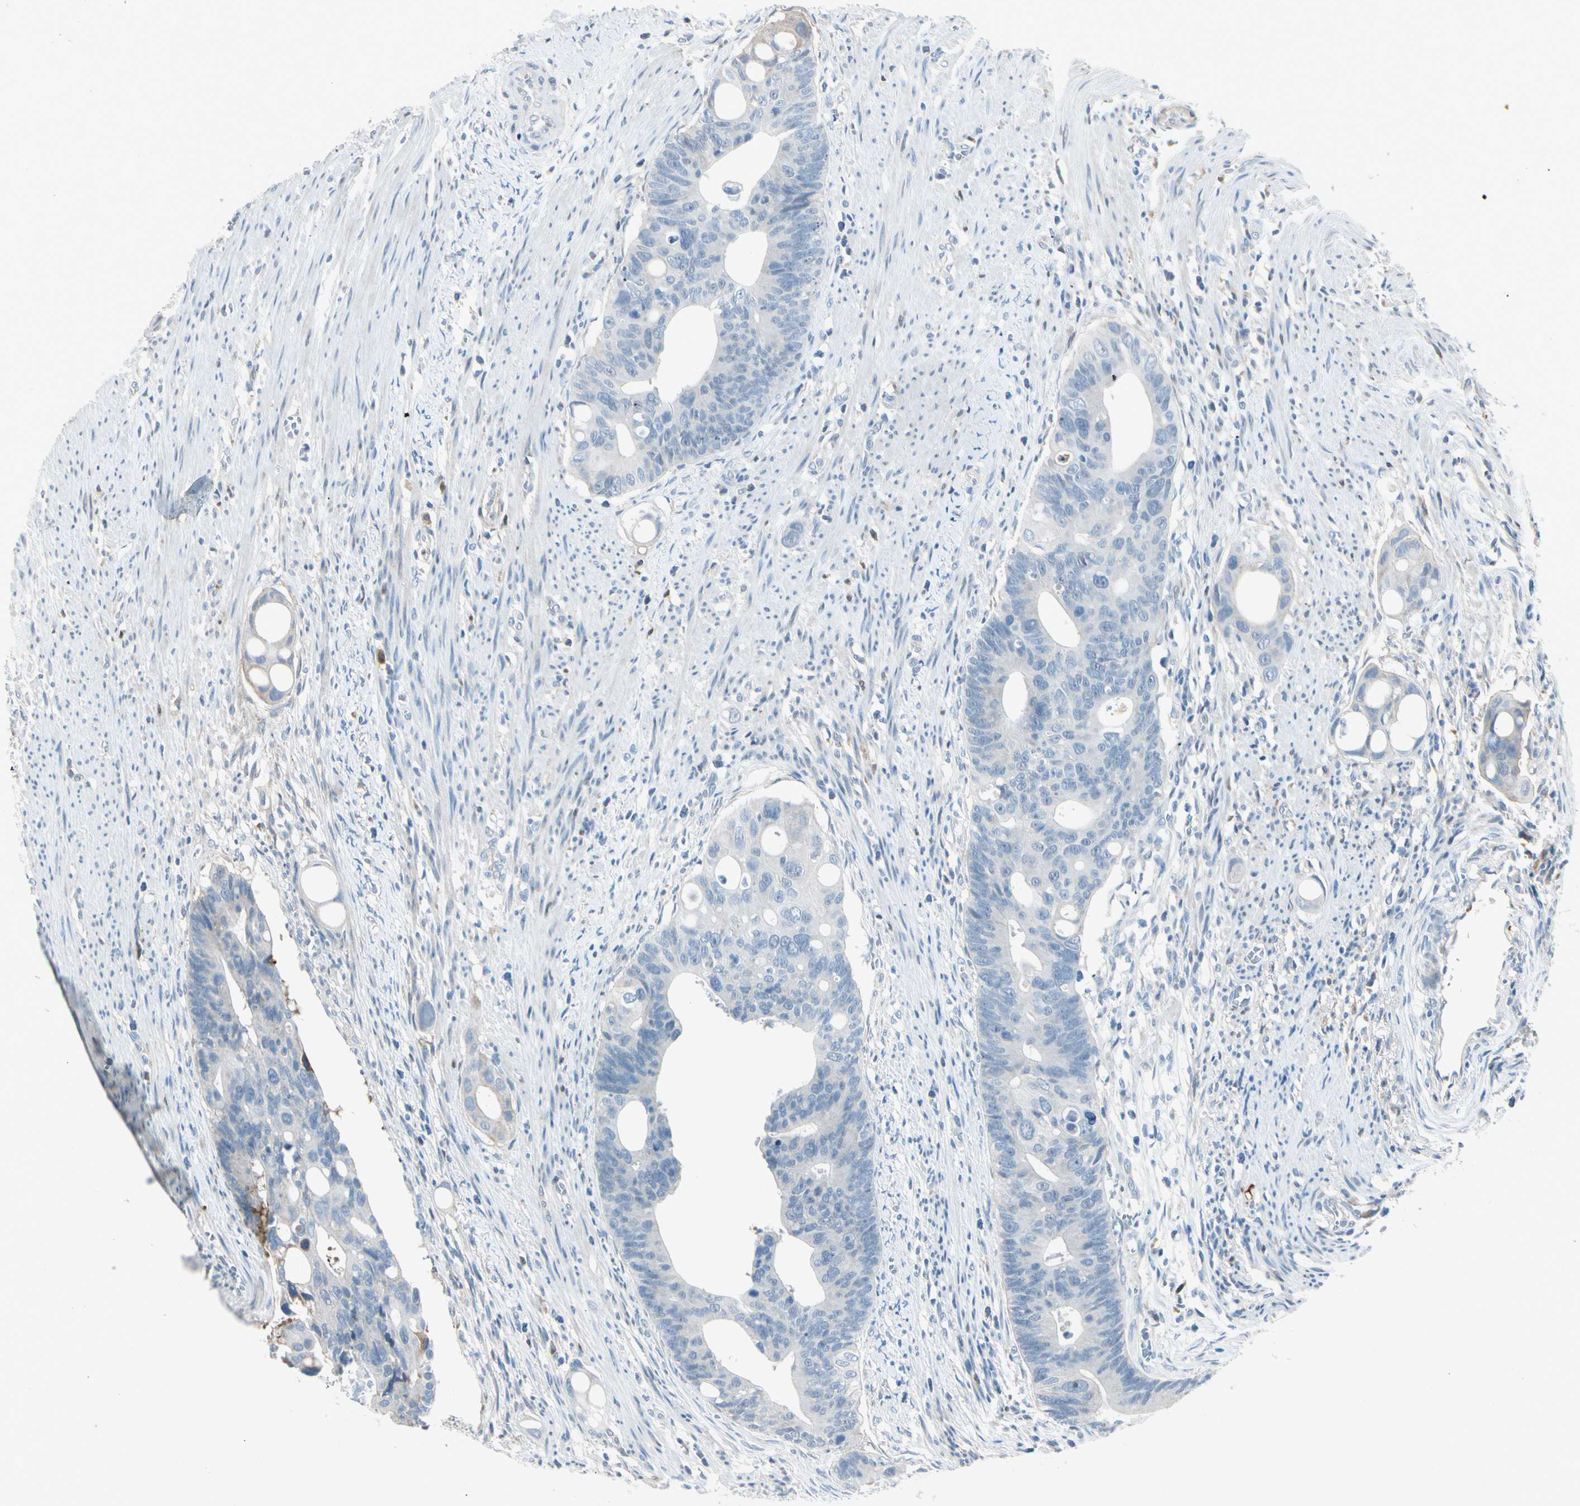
{"staining": {"intensity": "negative", "quantity": "none", "location": "none"}, "tissue": "colorectal cancer", "cell_type": "Tumor cells", "image_type": "cancer", "snomed": [{"axis": "morphology", "description": "Adenocarcinoma, NOS"}, {"axis": "topography", "description": "Colon"}], "caption": "An image of human adenocarcinoma (colorectal) is negative for staining in tumor cells. The staining is performed using DAB (3,3'-diaminobenzidine) brown chromogen with nuclei counter-stained in using hematoxylin.", "gene": "SERPIND1", "patient": {"sex": "female", "age": 57}}